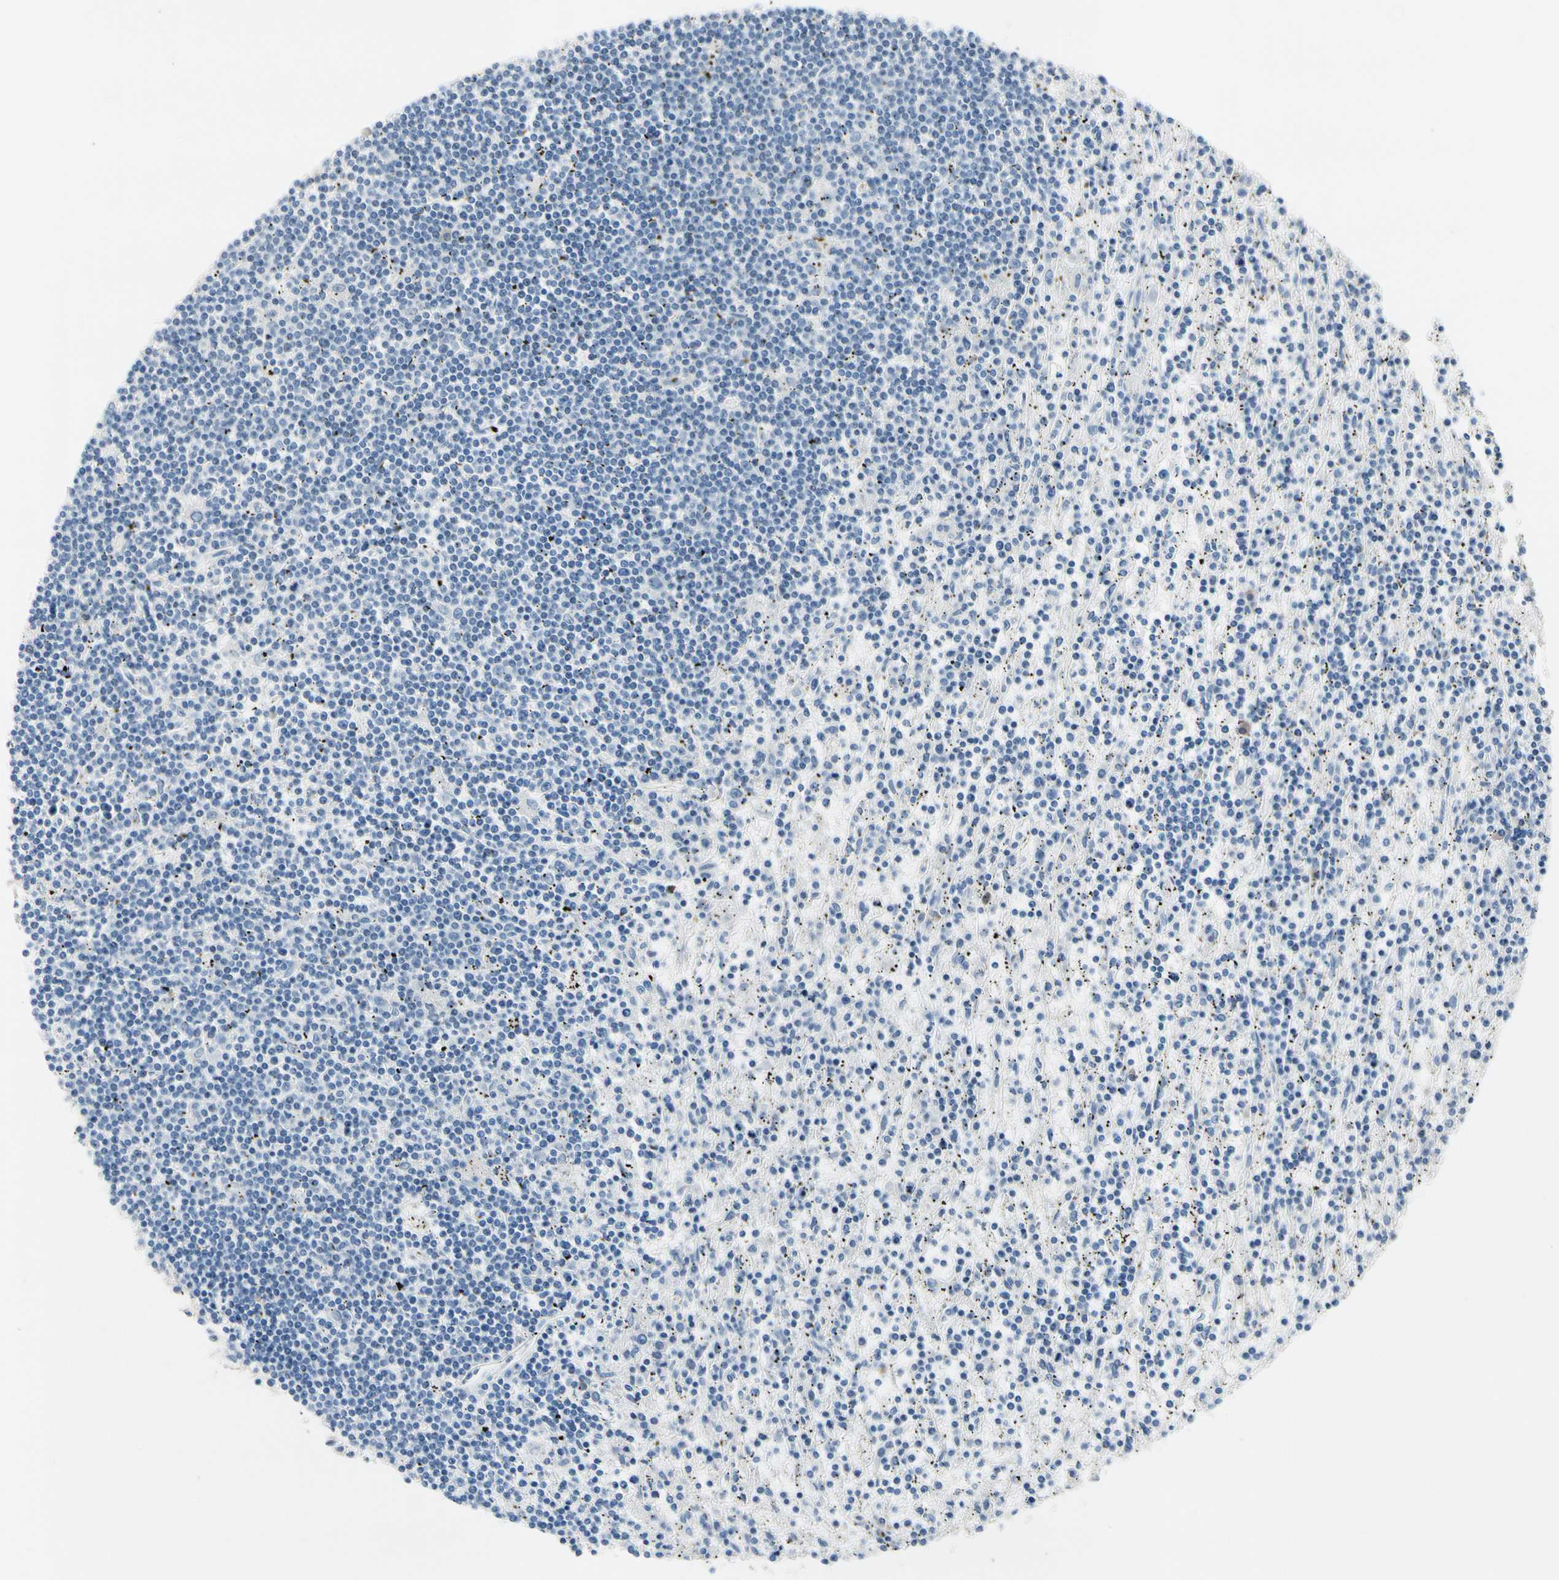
{"staining": {"intensity": "negative", "quantity": "none", "location": "none"}, "tissue": "lymphoma", "cell_type": "Tumor cells", "image_type": "cancer", "snomed": [{"axis": "morphology", "description": "Malignant lymphoma, non-Hodgkin's type, Low grade"}, {"axis": "topography", "description": "Spleen"}], "caption": "Immunohistochemistry (IHC) of malignant lymphoma, non-Hodgkin's type (low-grade) displays no positivity in tumor cells.", "gene": "CA14", "patient": {"sex": "male", "age": 76}}